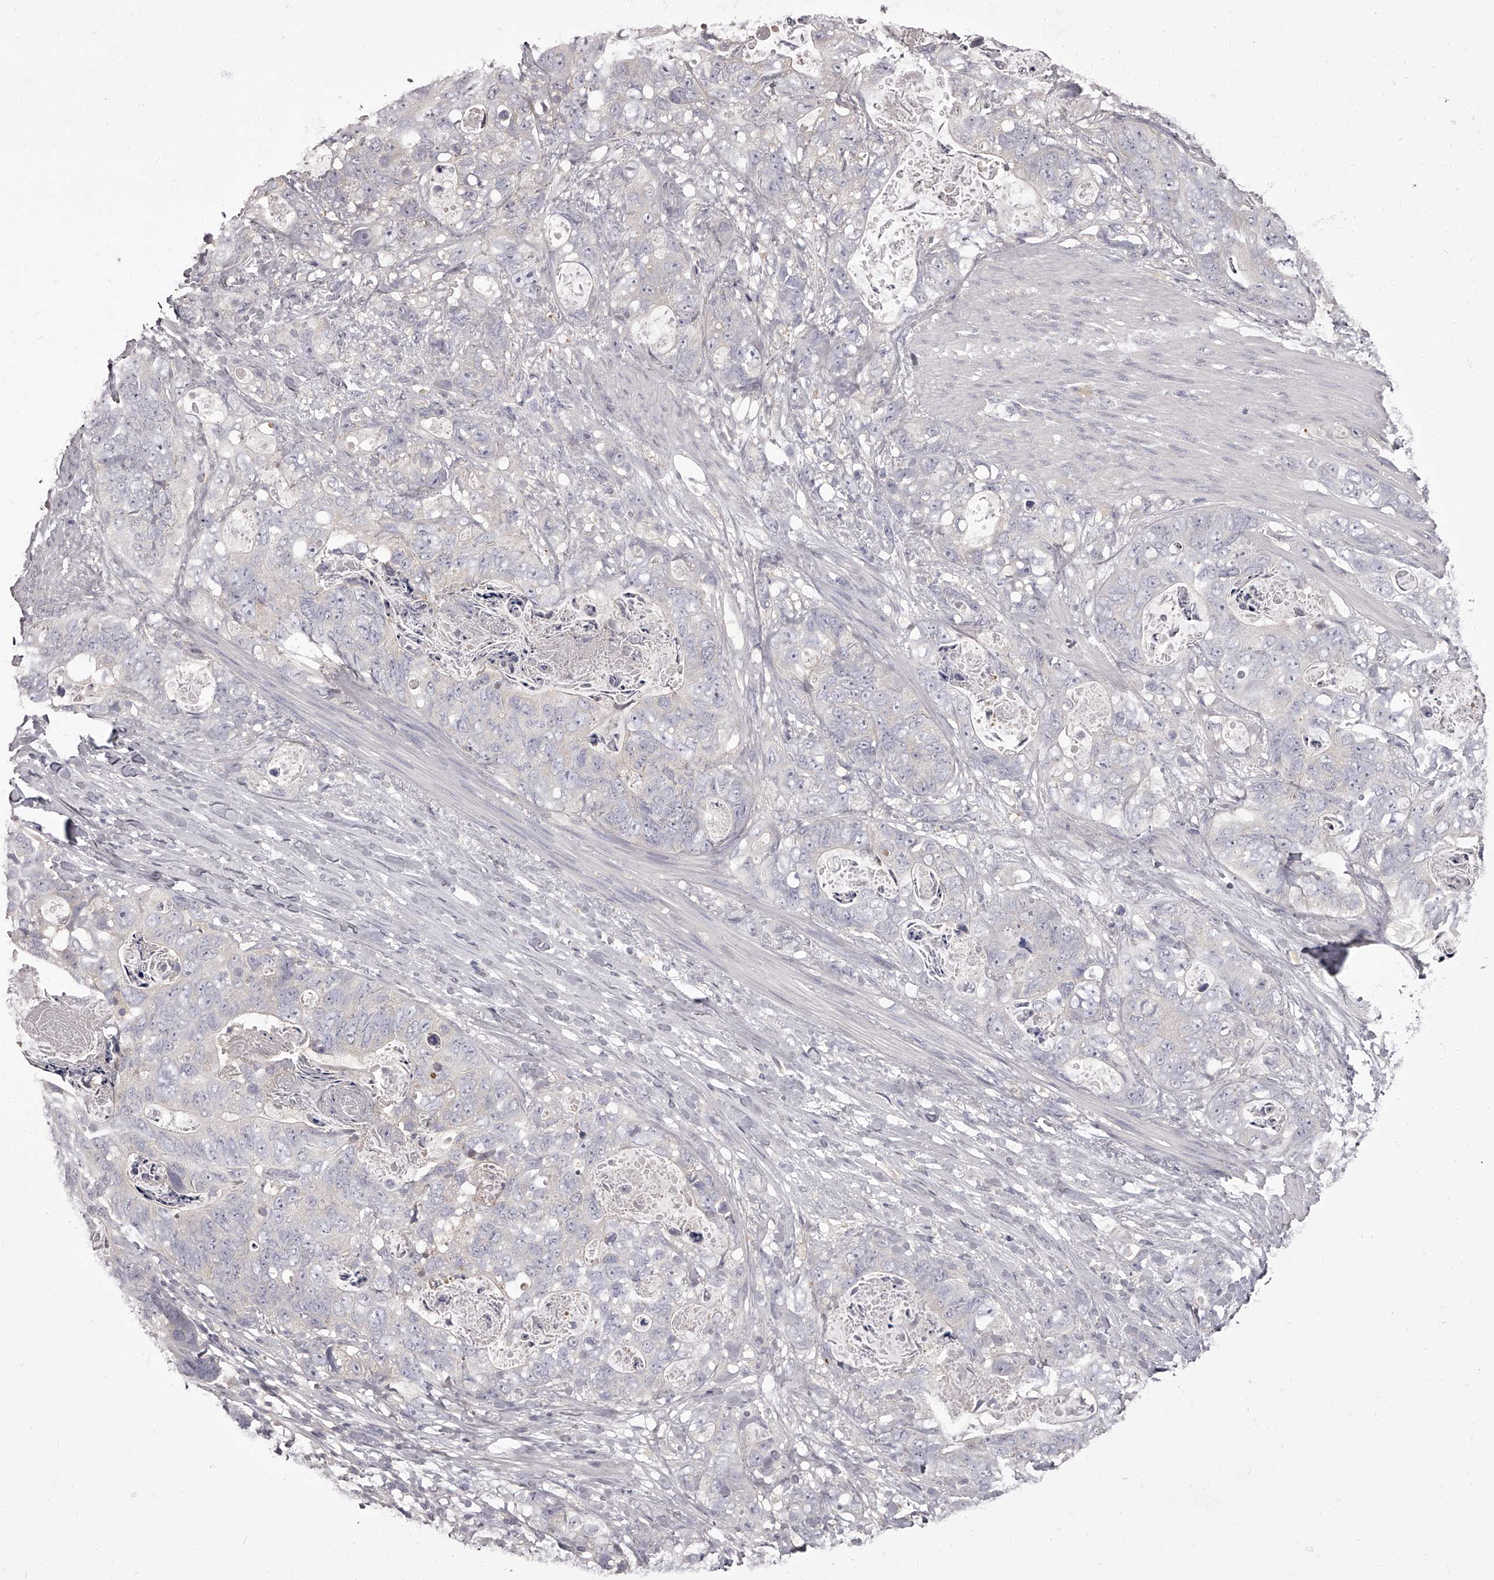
{"staining": {"intensity": "negative", "quantity": "none", "location": "none"}, "tissue": "stomach cancer", "cell_type": "Tumor cells", "image_type": "cancer", "snomed": [{"axis": "morphology", "description": "Normal tissue, NOS"}, {"axis": "morphology", "description": "Adenocarcinoma, NOS"}, {"axis": "topography", "description": "Stomach"}], "caption": "DAB immunohistochemical staining of stomach adenocarcinoma displays no significant expression in tumor cells.", "gene": "APEH", "patient": {"sex": "female", "age": 89}}